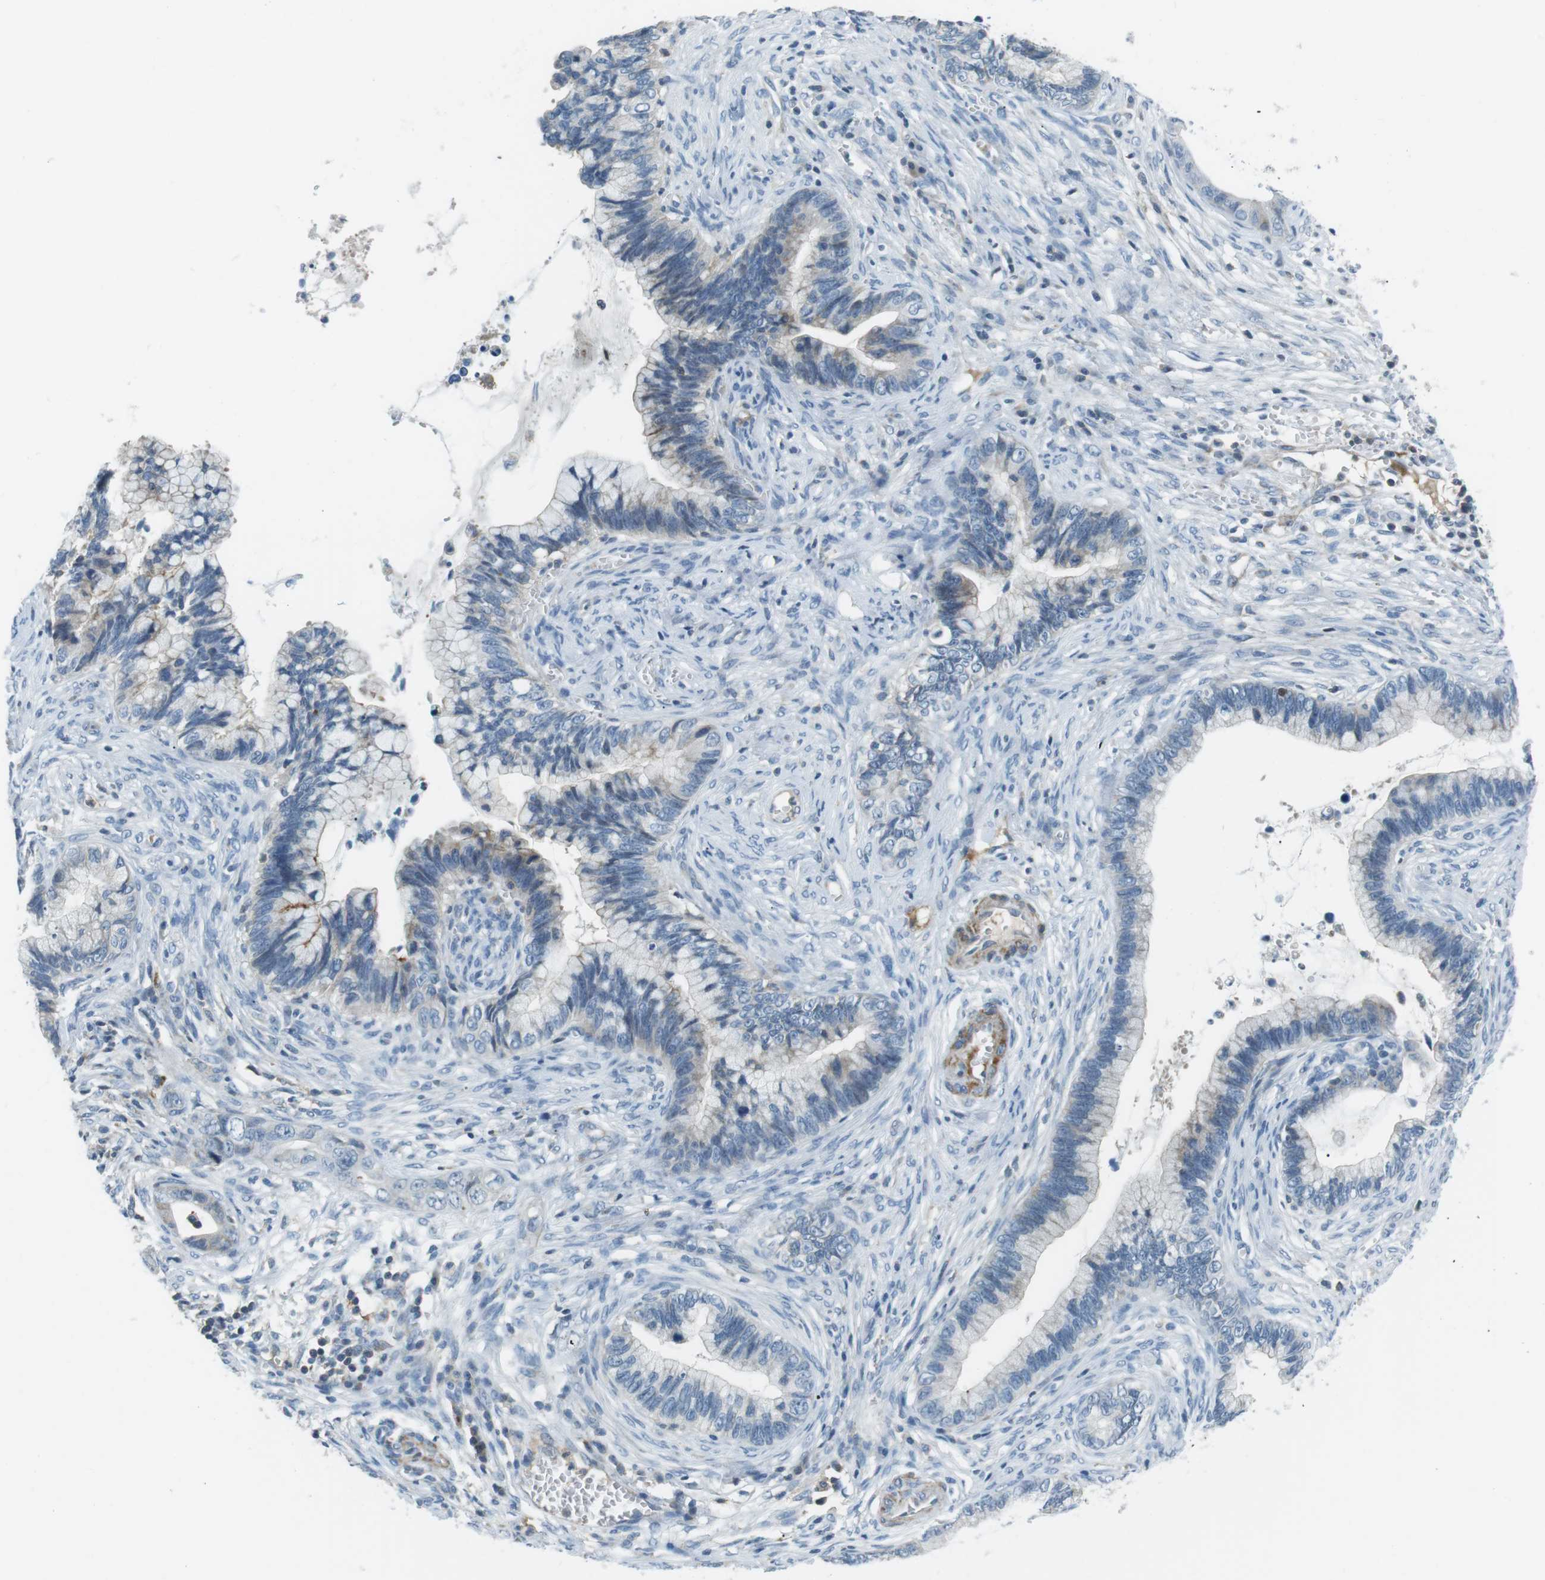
{"staining": {"intensity": "negative", "quantity": "none", "location": "none"}, "tissue": "cervical cancer", "cell_type": "Tumor cells", "image_type": "cancer", "snomed": [{"axis": "morphology", "description": "Adenocarcinoma, NOS"}, {"axis": "topography", "description": "Cervix"}], "caption": "DAB immunohistochemical staining of cervical cancer (adenocarcinoma) exhibits no significant staining in tumor cells. (DAB immunohistochemistry (IHC), high magnification).", "gene": "ARVCF", "patient": {"sex": "female", "age": 44}}